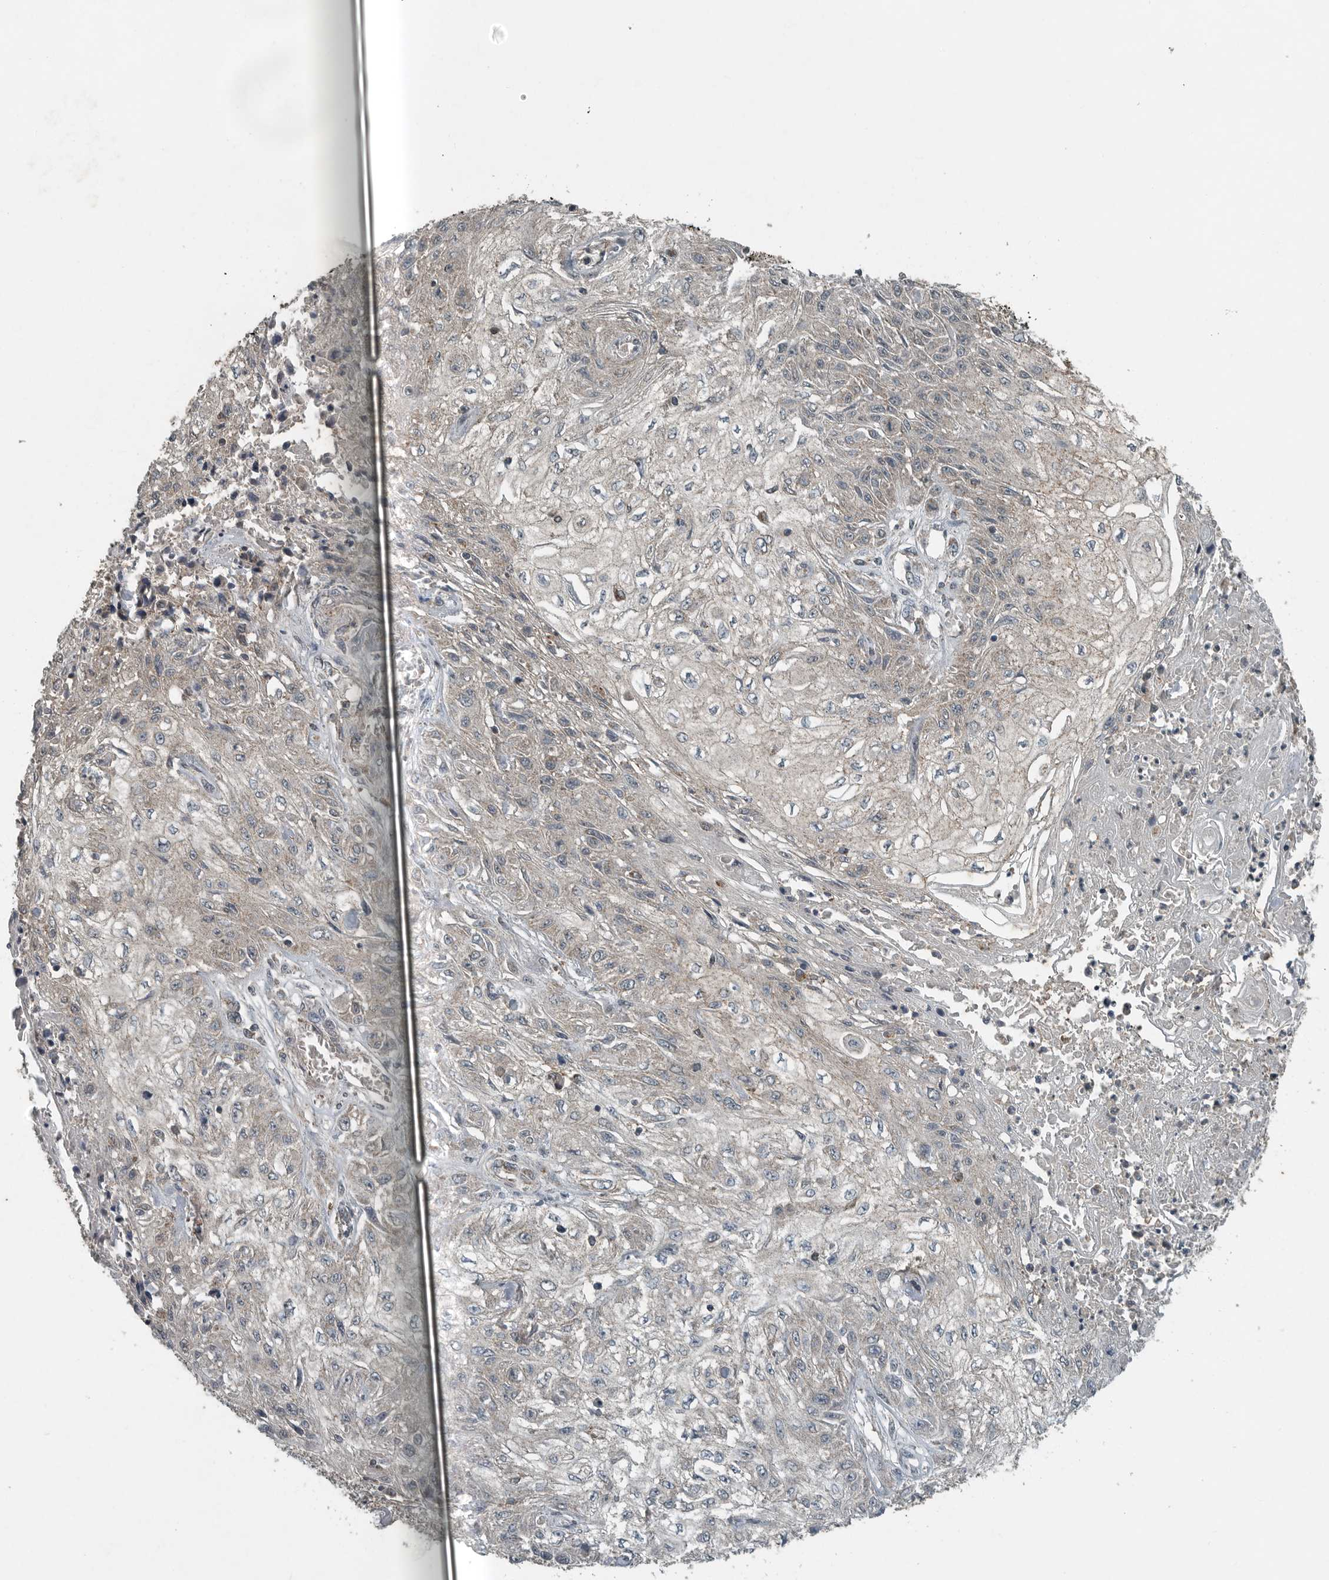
{"staining": {"intensity": "negative", "quantity": "none", "location": "none"}, "tissue": "skin cancer", "cell_type": "Tumor cells", "image_type": "cancer", "snomed": [{"axis": "morphology", "description": "Squamous cell carcinoma, NOS"}, {"axis": "morphology", "description": "Squamous cell carcinoma, metastatic, NOS"}, {"axis": "topography", "description": "Skin"}, {"axis": "topography", "description": "Lymph node"}], "caption": "IHC of skin cancer displays no positivity in tumor cells.", "gene": "IL6ST", "patient": {"sex": "male", "age": 75}}